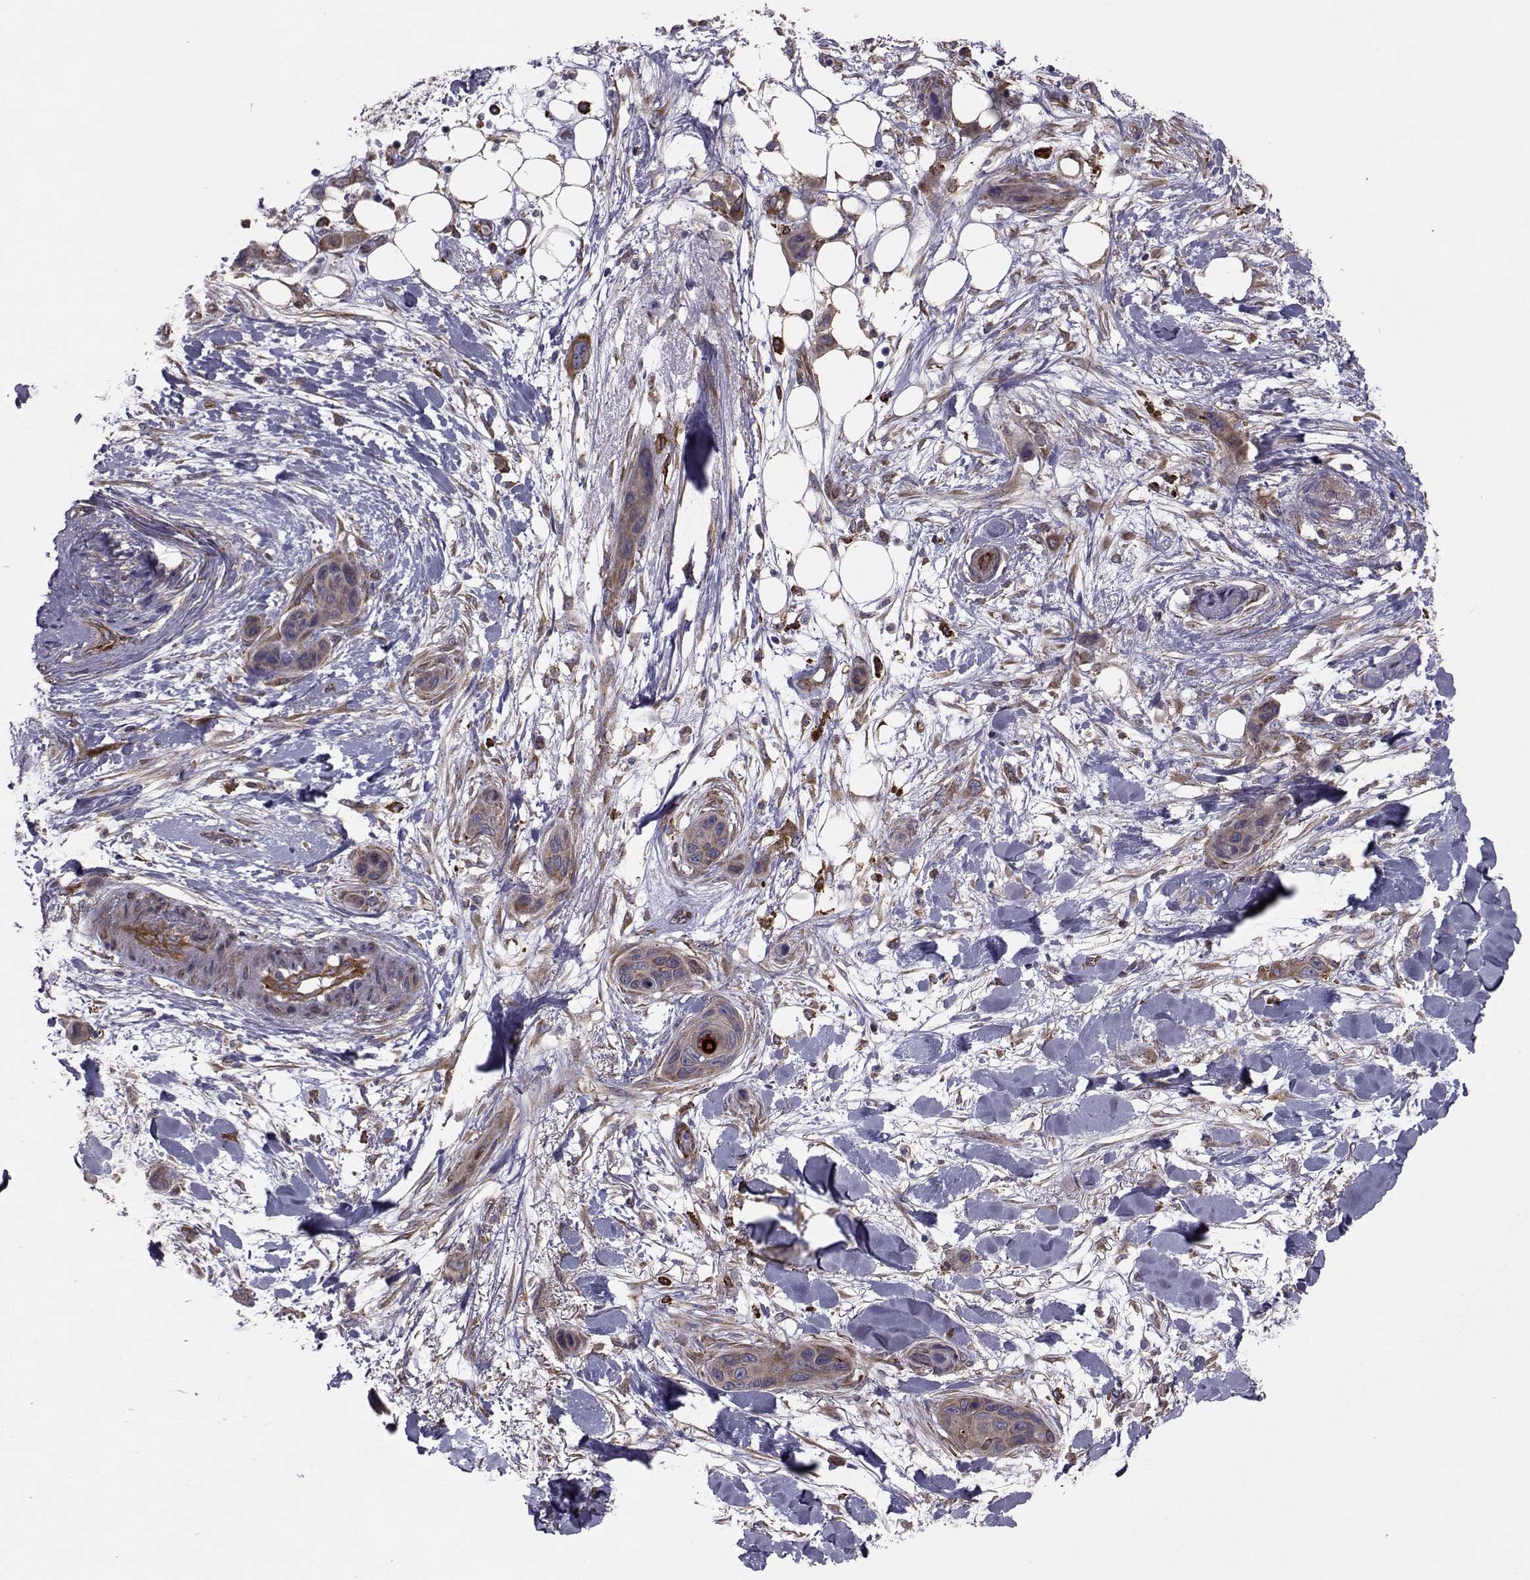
{"staining": {"intensity": "moderate", "quantity": "25%-75%", "location": "cytoplasmic/membranous"}, "tissue": "skin cancer", "cell_type": "Tumor cells", "image_type": "cancer", "snomed": [{"axis": "morphology", "description": "Squamous cell carcinoma, NOS"}, {"axis": "topography", "description": "Skin"}], "caption": "Protein analysis of skin cancer tissue demonstrates moderate cytoplasmic/membranous expression in about 25%-75% of tumor cells.", "gene": "TRIP10", "patient": {"sex": "male", "age": 79}}